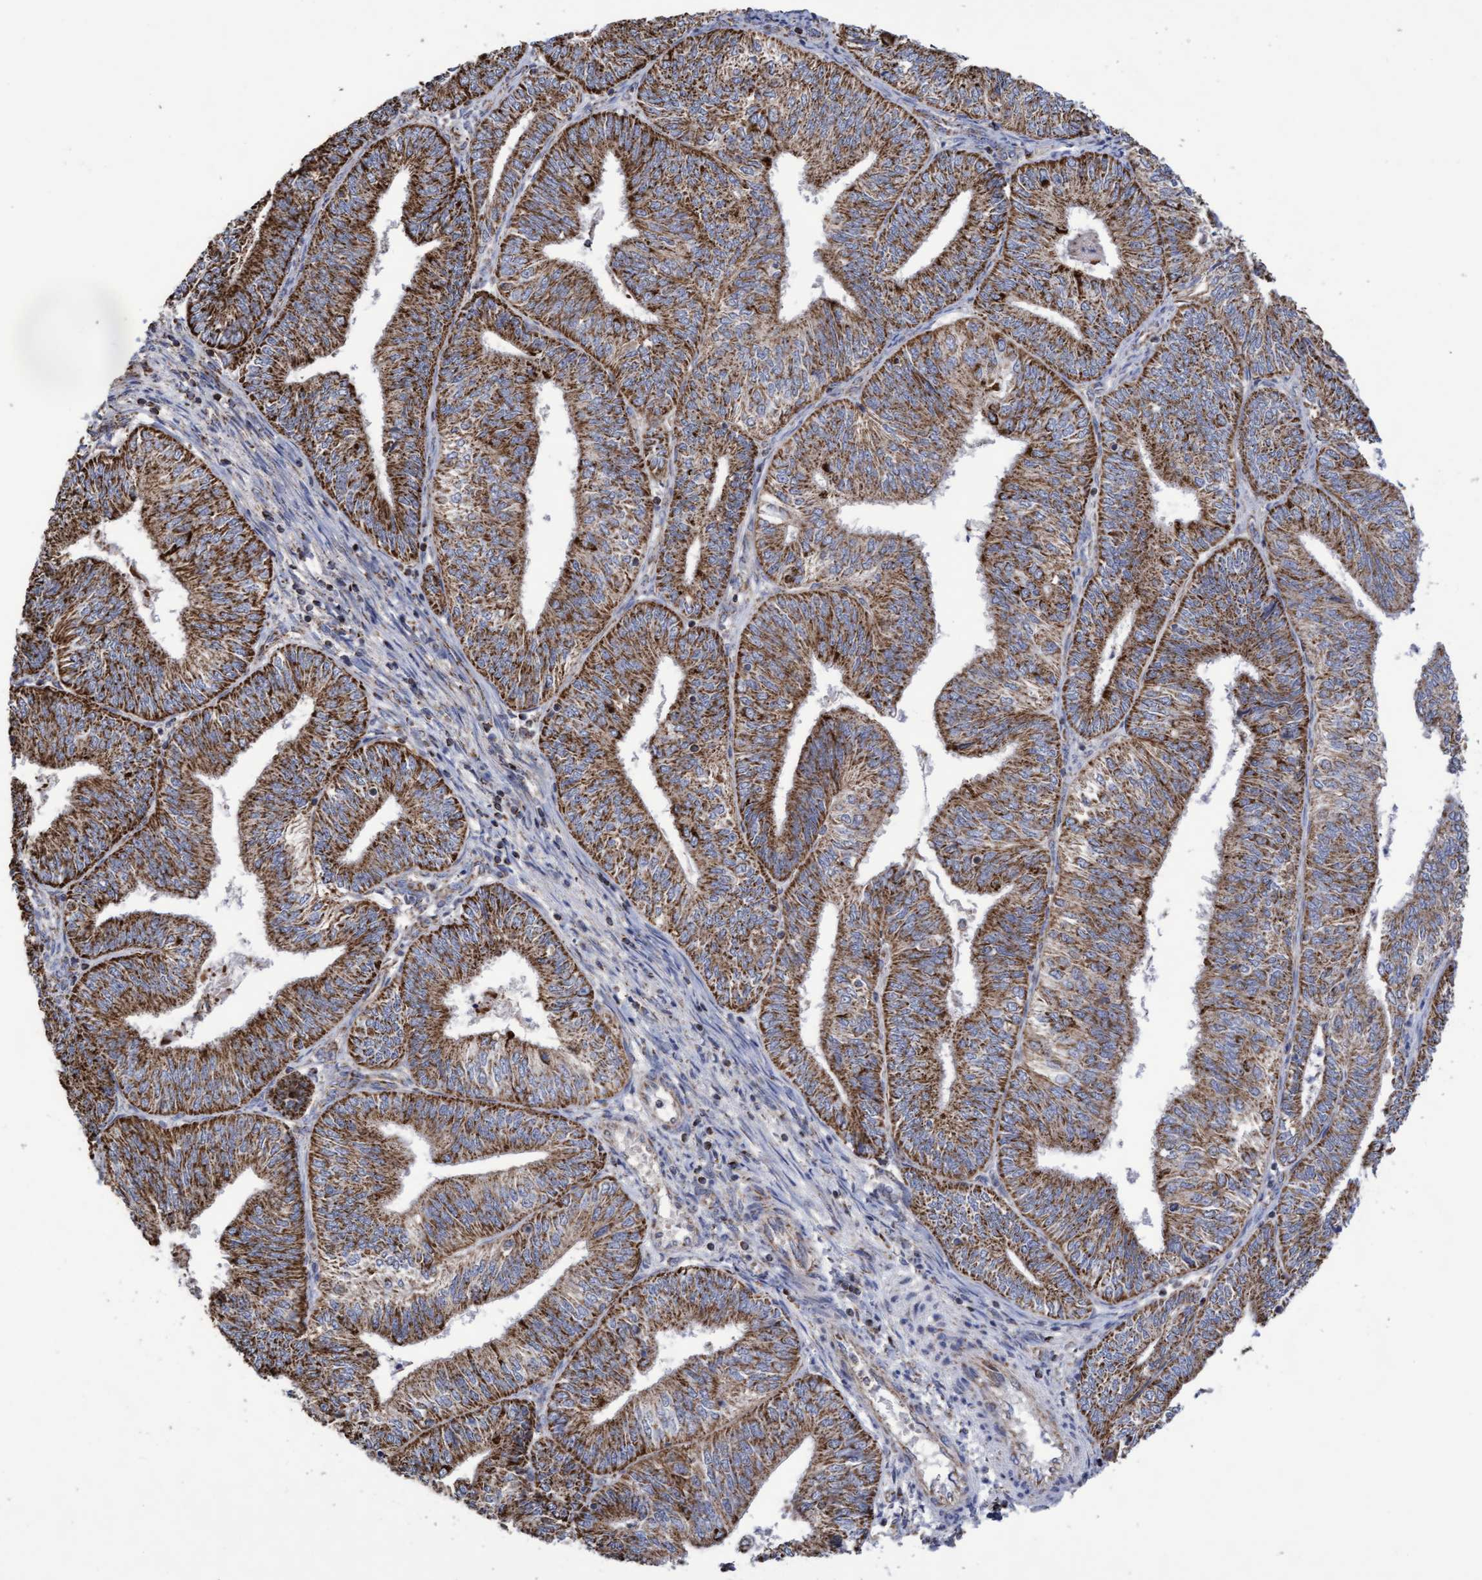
{"staining": {"intensity": "strong", "quantity": ">75%", "location": "cytoplasmic/membranous"}, "tissue": "endometrial cancer", "cell_type": "Tumor cells", "image_type": "cancer", "snomed": [{"axis": "morphology", "description": "Adenocarcinoma, NOS"}, {"axis": "topography", "description": "Endometrium"}], "caption": "Strong cytoplasmic/membranous staining for a protein is seen in approximately >75% of tumor cells of endometrial cancer (adenocarcinoma) using immunohistochemistry (IHC).", "gene": "COBL", "patient": {"sex": "female", "age": 58}}